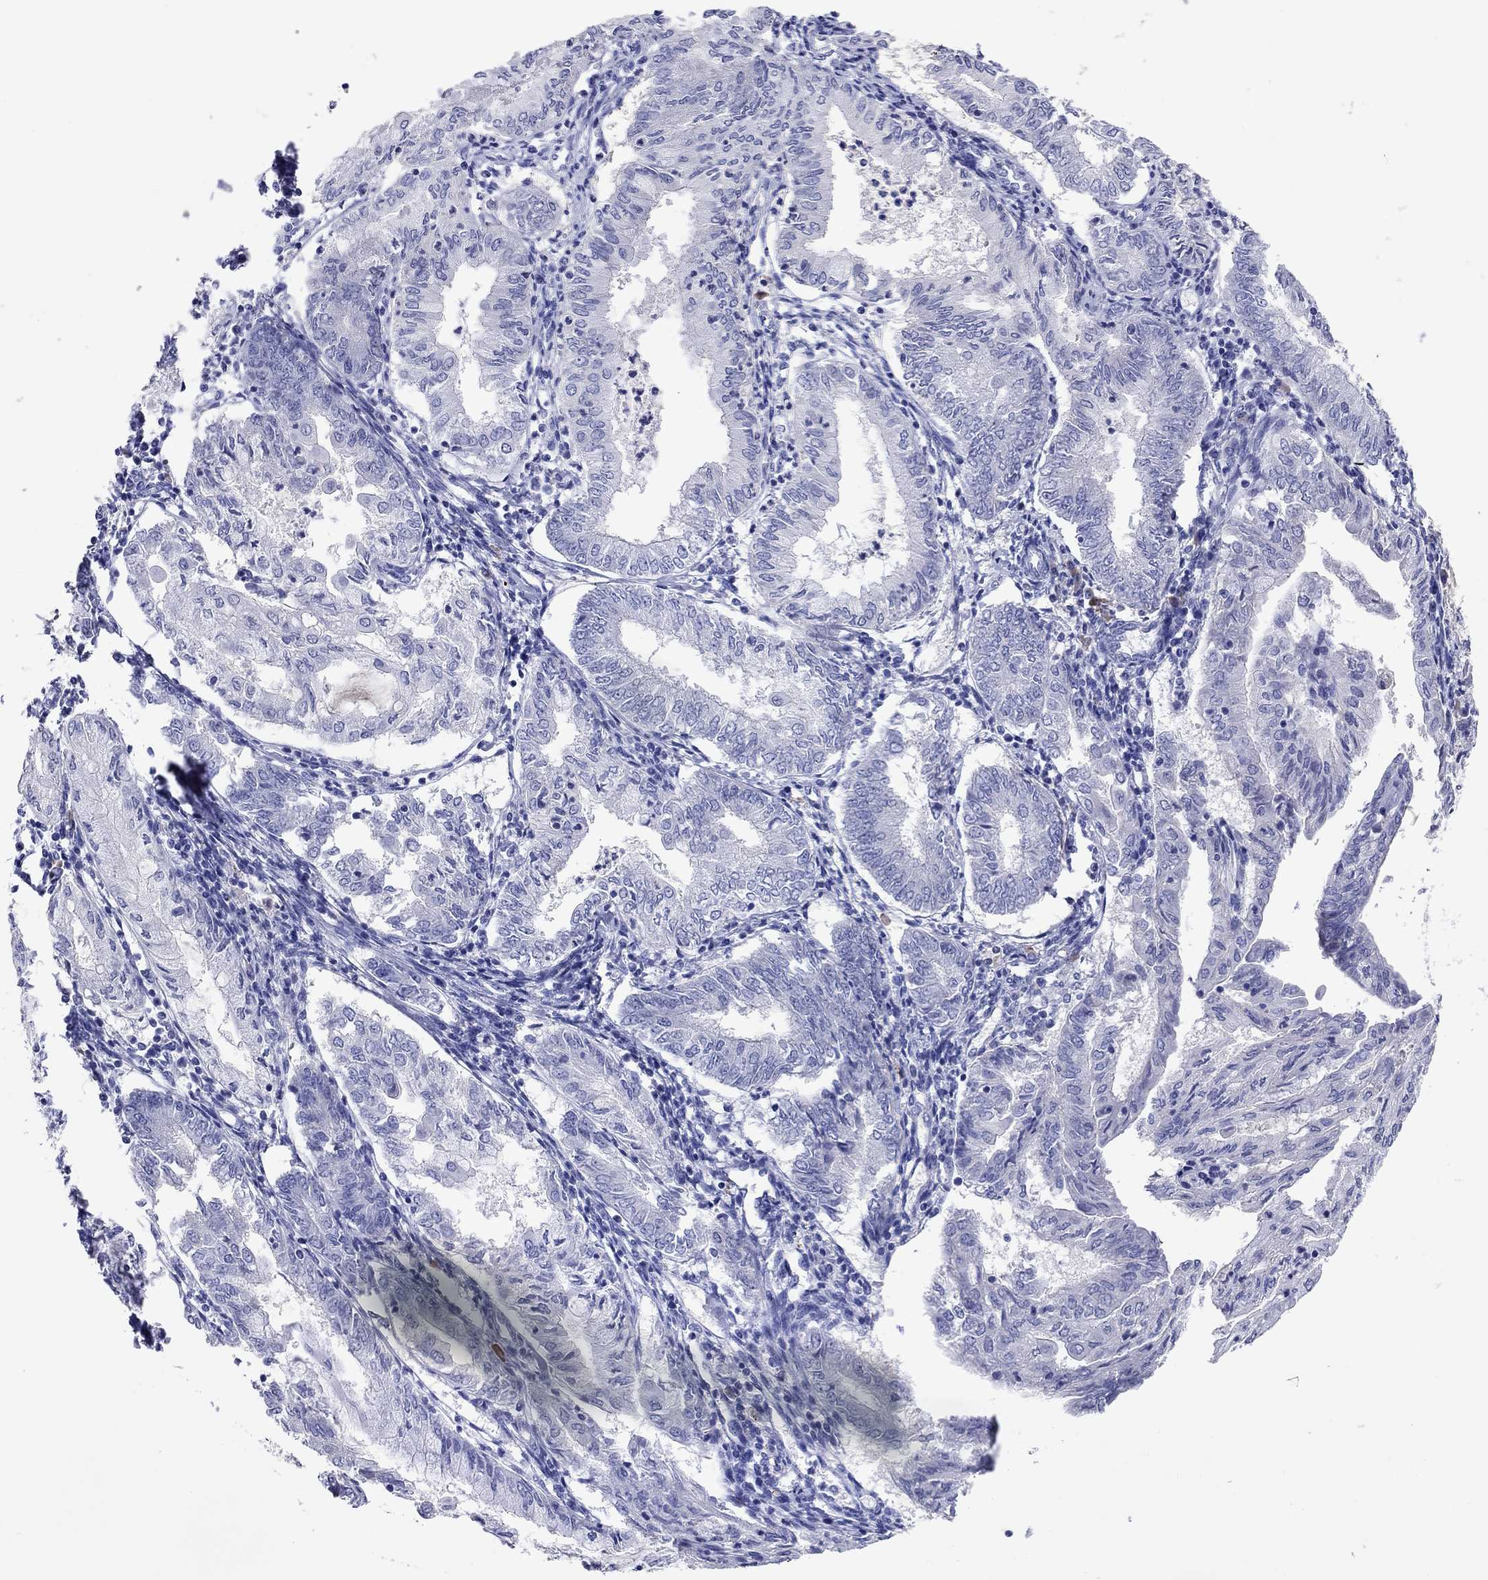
{"staining": {"intensity": "negative", "quantity": "none", "location": "none"}, "tissue": "endometrial cancer", "cell_type": "Tumor cells", "image_type": "cancer", "snomed": [{"axis": "morphology", "description": "Adenocarcinoma, NOS"}, {"axis": "topography", "description": "Endometrium"}], "caption": "A micrograph of human endometrial cancer (adenocarcinoma) is negative for staining in tumor cells.", "gene": "CALHM1", "patient": {"sex": "female", "age": 68}}